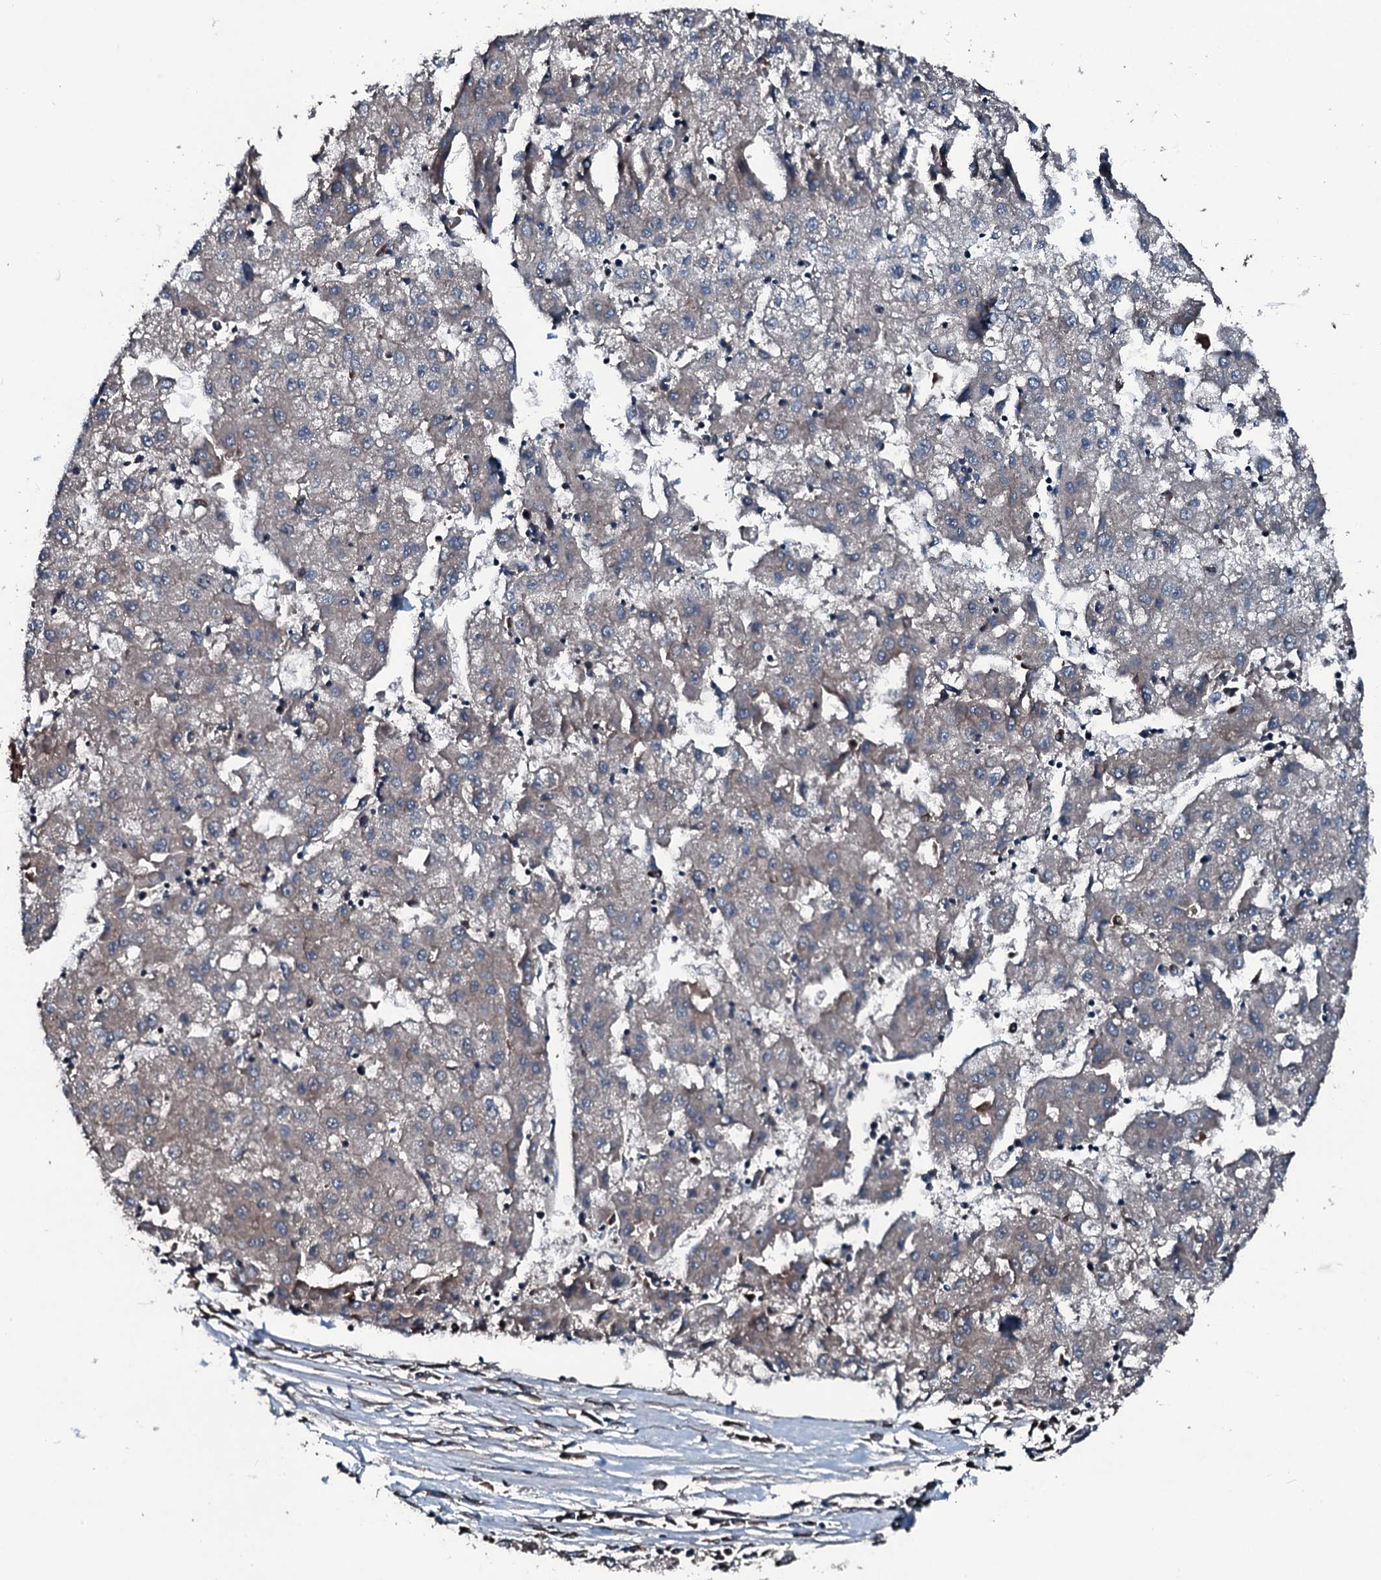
{"staining": {"intensity": "weak", "quantity": "25%-75%", "location": "cytoplasmic/membranous"}, "tissue": "liver cancer", "cell_type": "Tumor cells", "image_type": "cancer", "snomed": [{"axis": "morphology", "description": "Carcinoma, Hepatocellular, NOS"}, {"axis": "topography", "description": "Liver"}], "caption": "Immunohistochemistry histopathology image of hepatocellular carcinoma (liver) stained for a protein (brown), which displays low levels of weak cytoplasmic/membranous positivity in approximately 25%-75% of tumor cells.", "gene": "AARS1", "patient": {"sex": "male", "age": 72}}